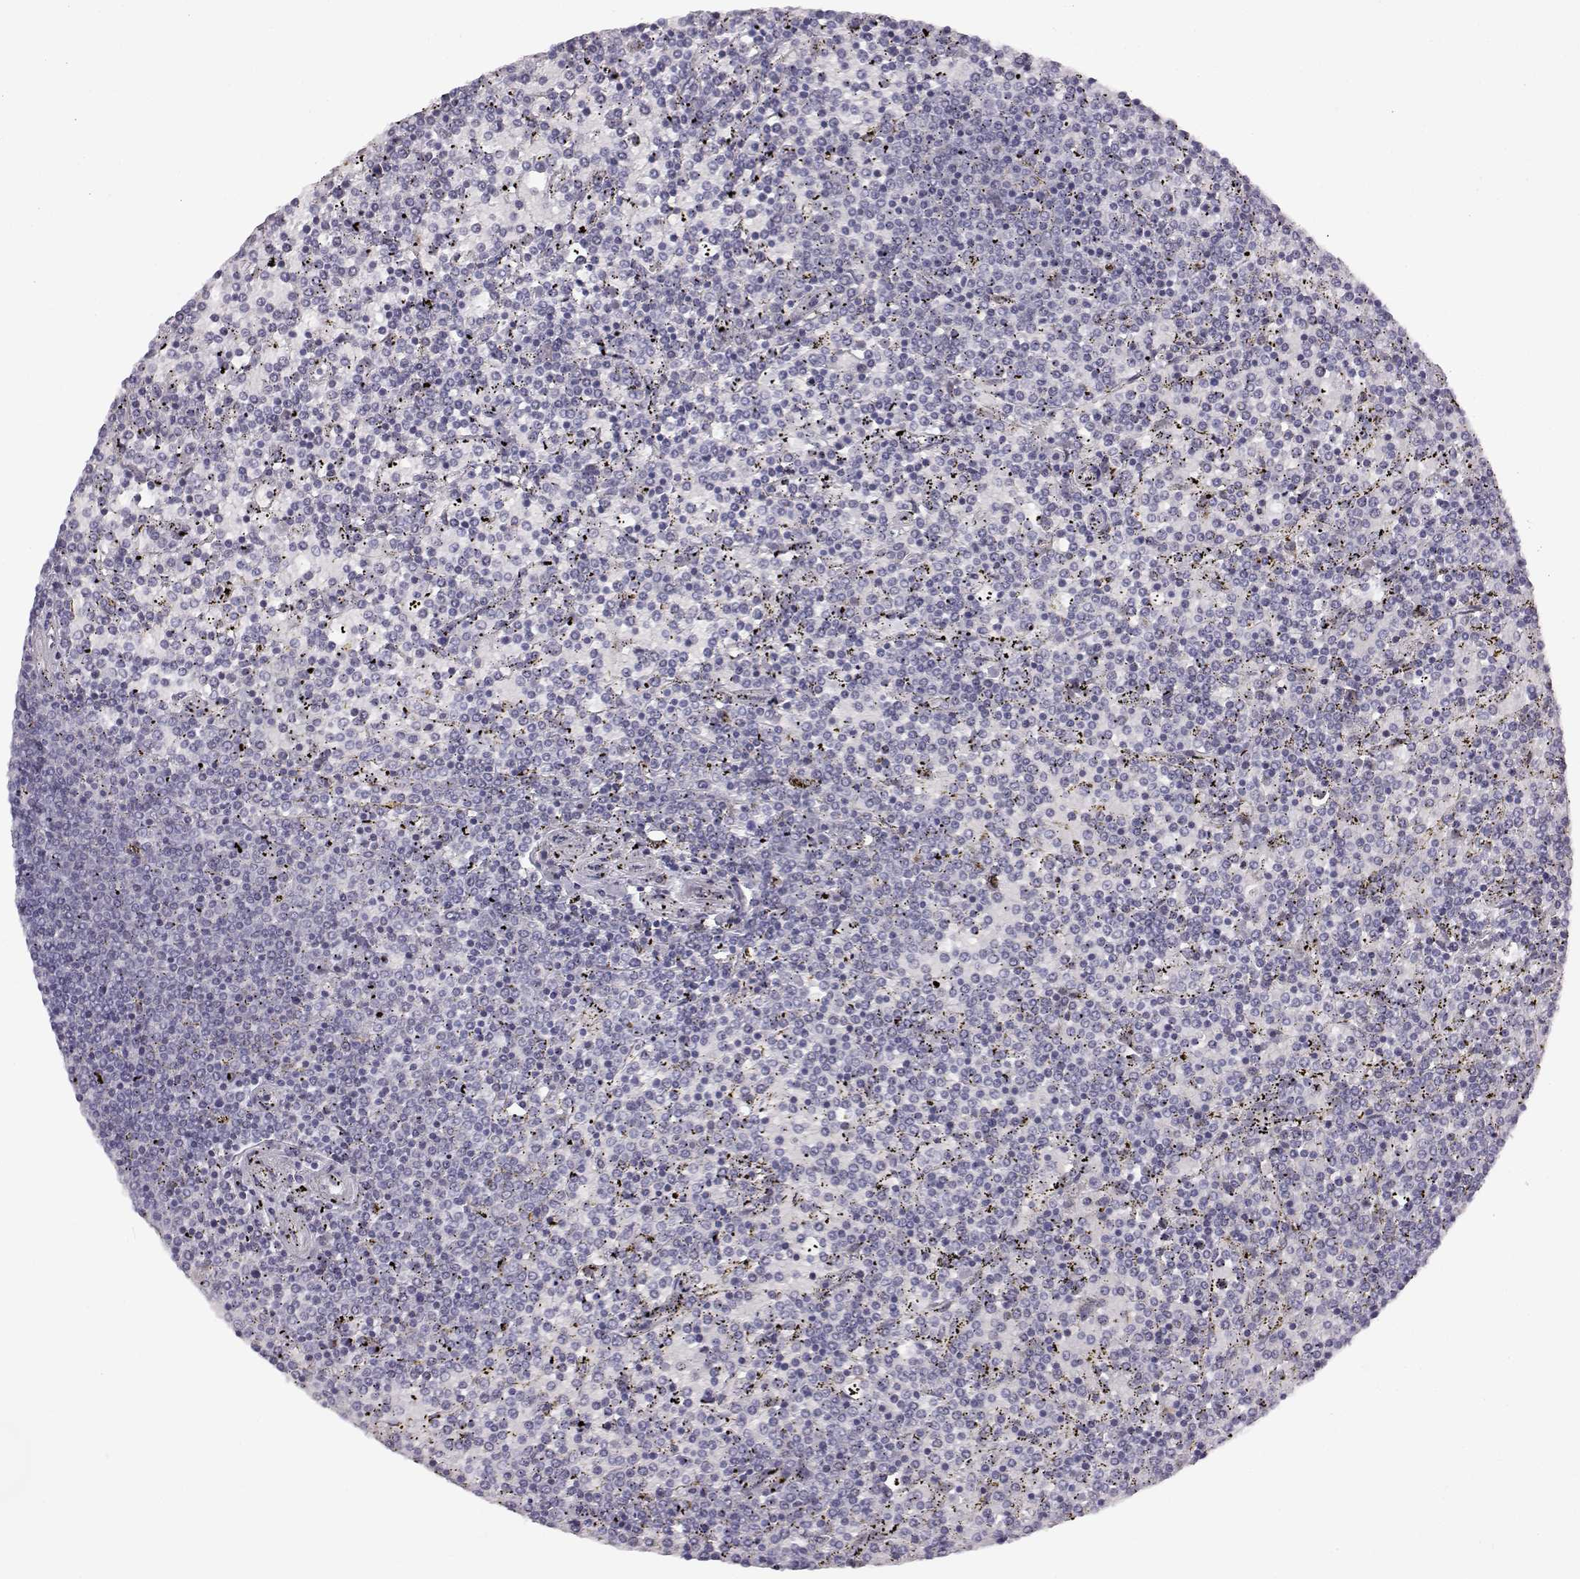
{"staining": {"intensity": "negative", "quantity": "none", "location": "none"}, "tissue": "lymphoma", "cell_type": "Tumor cells", "image_type": "cancer", "snomed": [{"axis": "morphology", "description": "Malignant lymphoma, non-Hodgkin's type, Low grade"}, {"axis": "topography", "description": "Spleen"}], "caption": "This is a micrograph of immunohistochemistry staining of low-grade malignant lymphoma, non-Hodgkin's type, which shows no staining in tumor cells.", "gene": "VGF", "patient": {"sex": "female", "age": 77}}